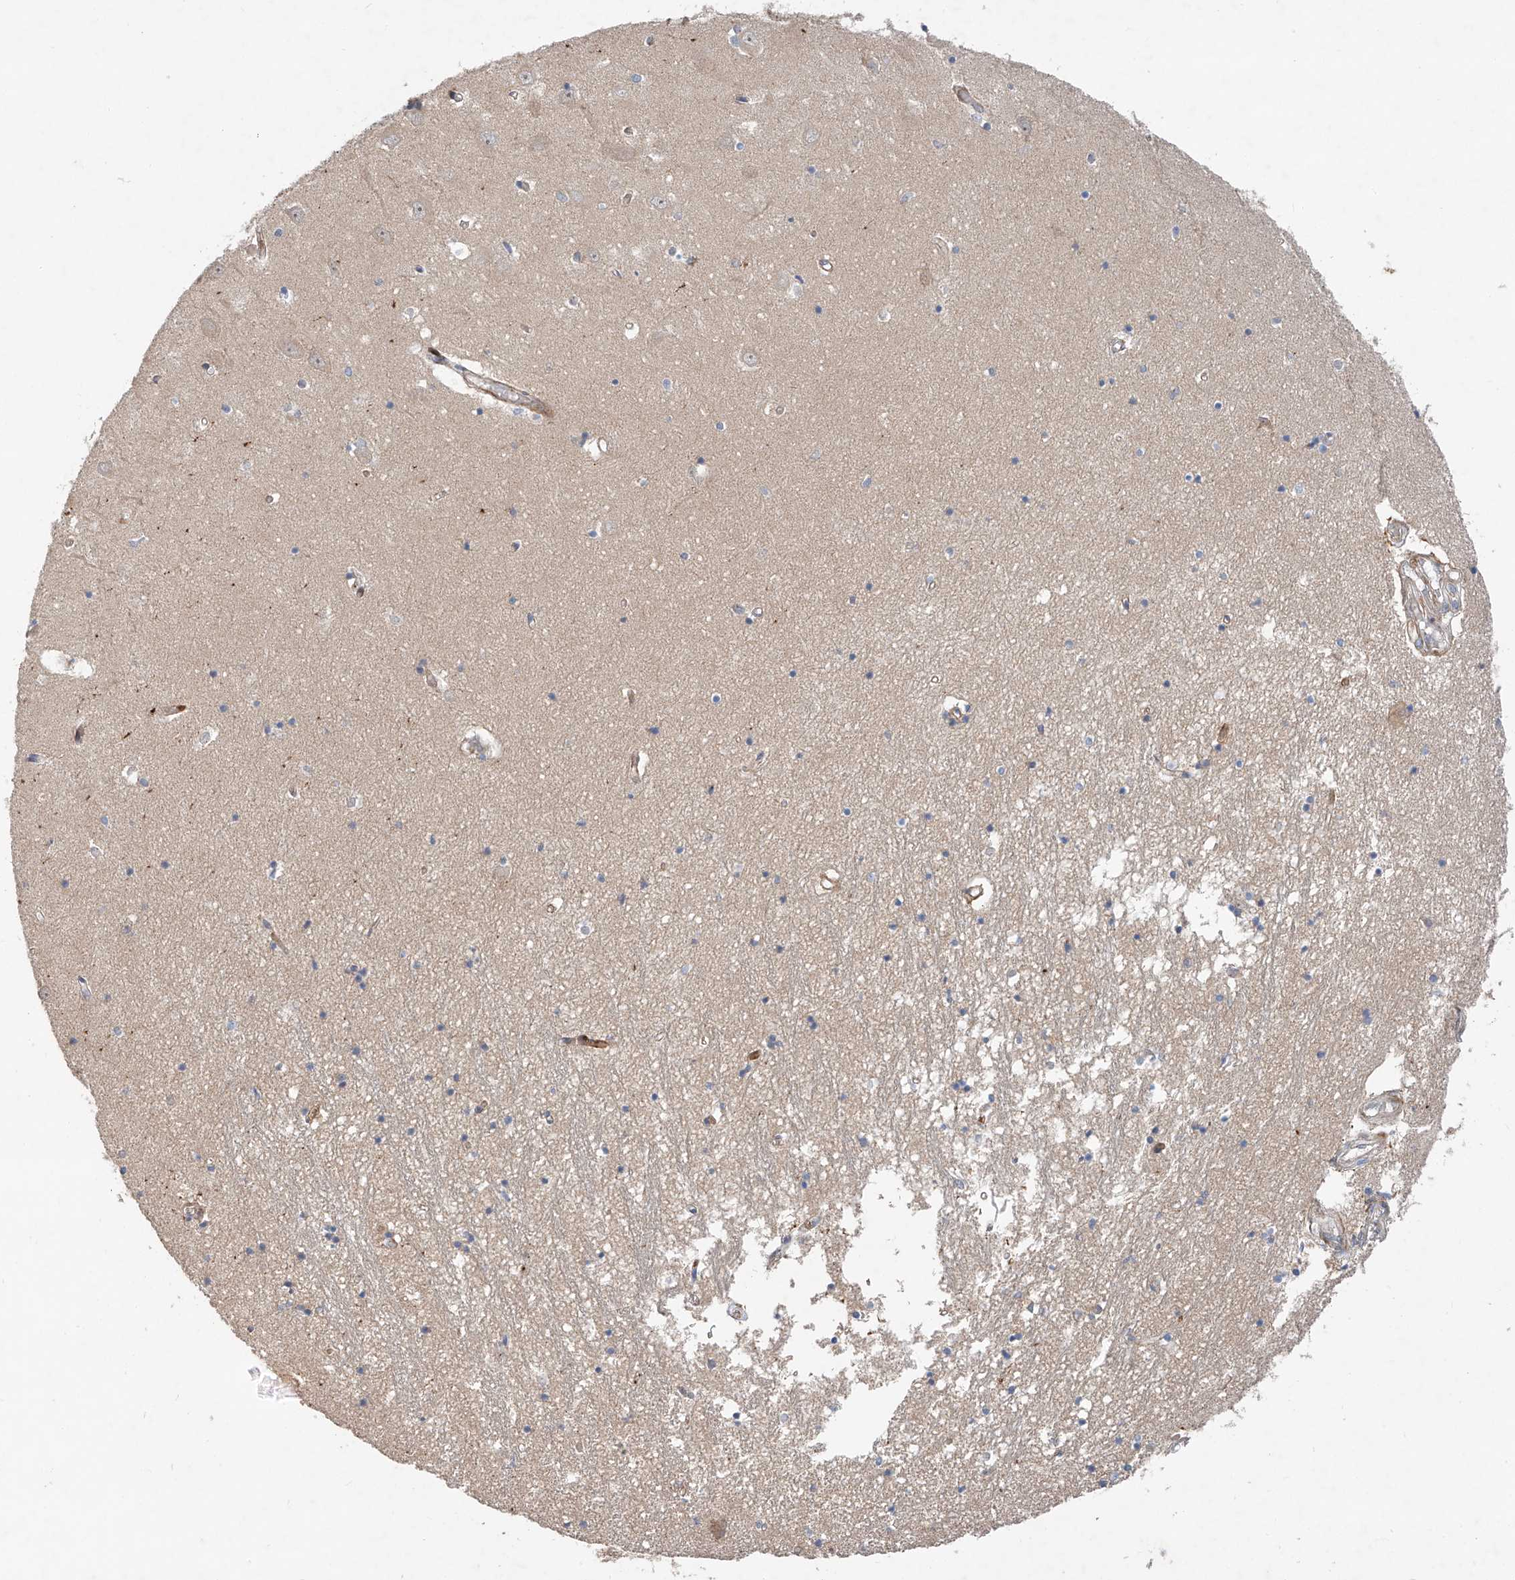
{"staining": {"intensity": "negative", "quantity": "none", "location": "none"}, "tissue": "hippocampus", "cell_type": "Glial cells", "image_type": "normal", "snomed": [{"axis": "morphology", "description": "Normal tissue, NOS"}, {"axis": "topography", "description": "Hippocampus"}], "caption": "Immunohistochemistry histopathology image of normal hippocampus stained for a protein (brown), which demonstrates no expression in glial cells.", "gene": "USF3", "patient": {"sex": "male", "age": 70}}